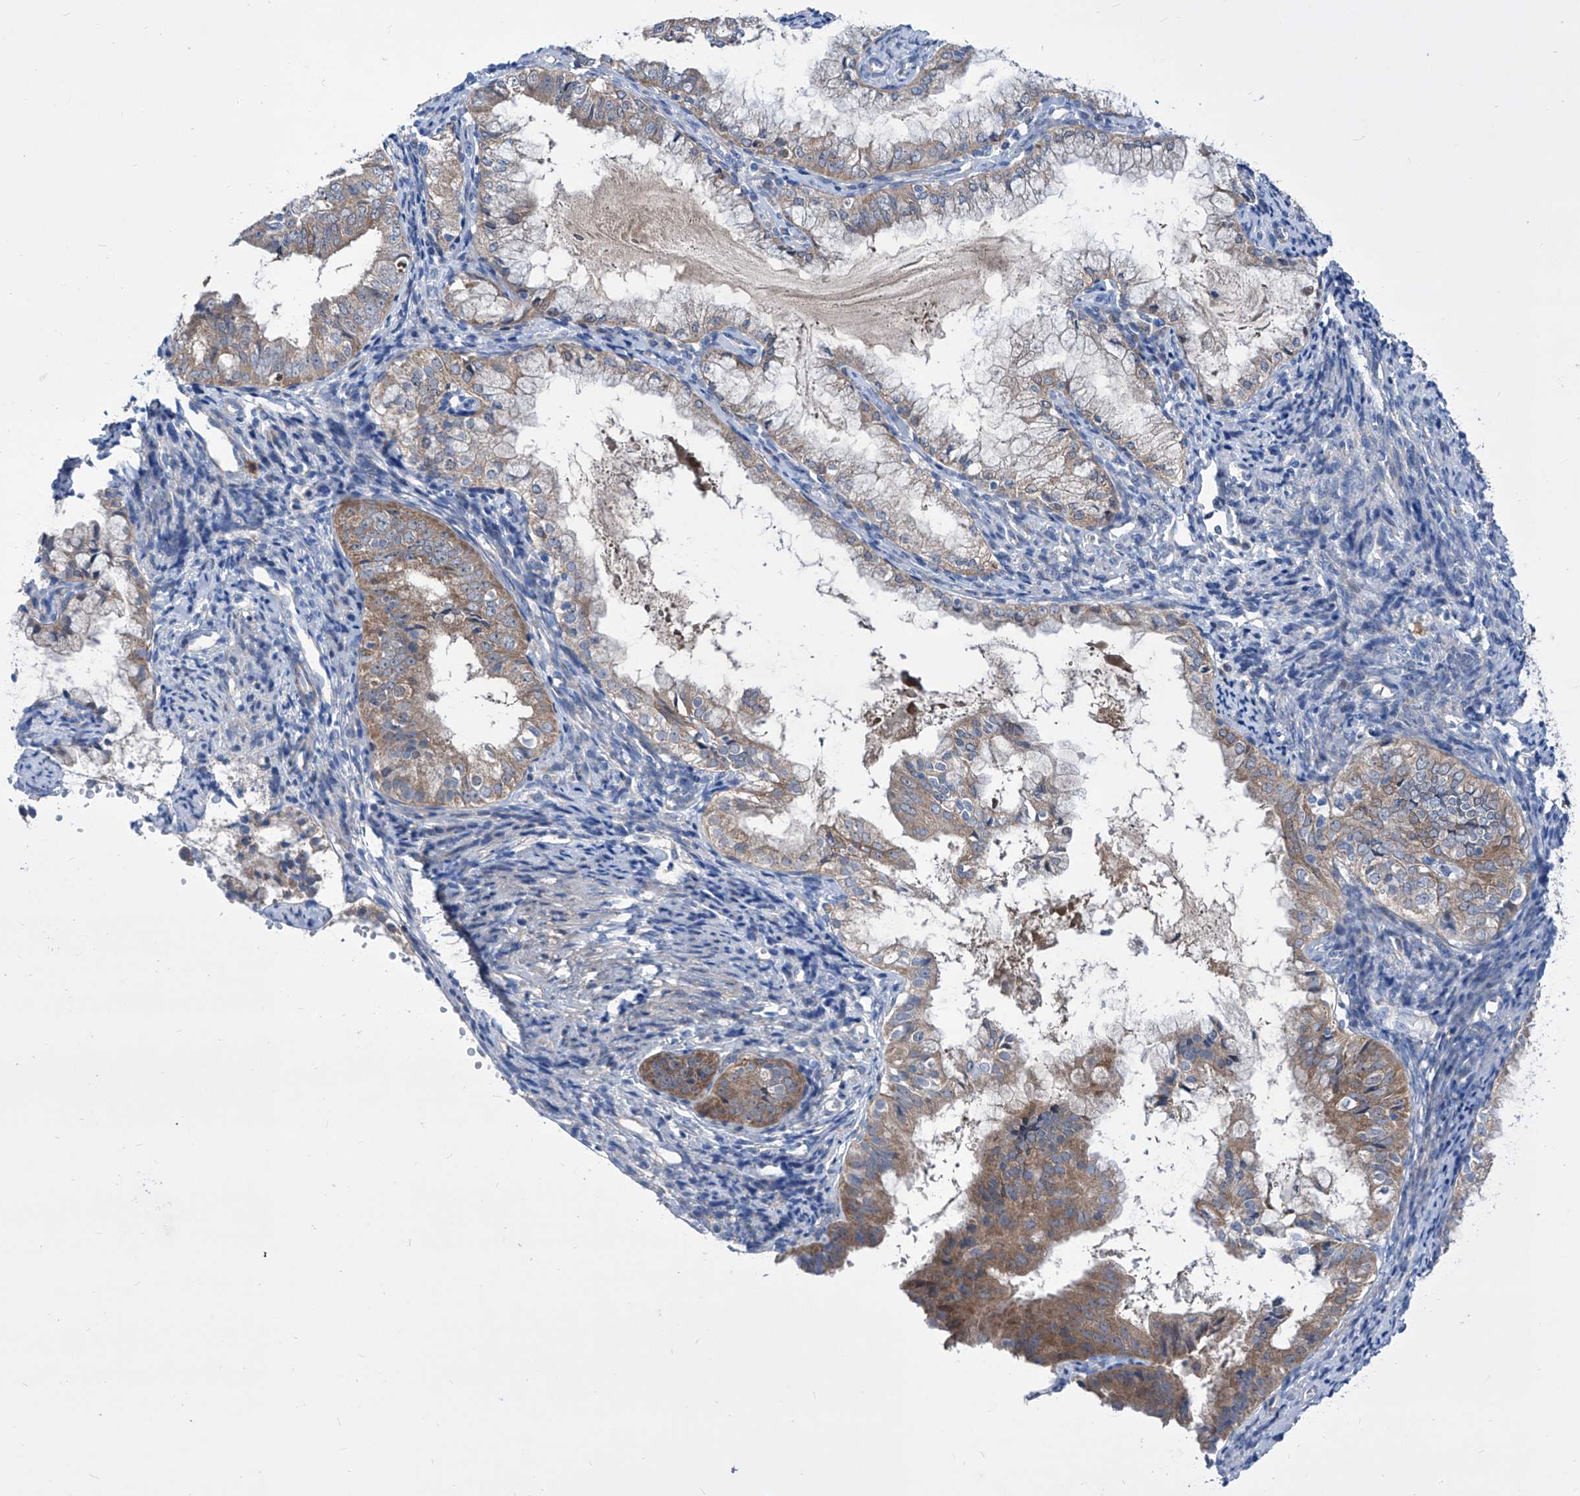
{"staining": {"intensity": "moderate", "quantity": "25%-75%", "location": "cytoplasmic/membranous"}, "tissue": "endometrial cancer", "cell_type": "Tumor cells", "image_type": "cancer", "snomed": [{"axis": "morphology", "description": "Adenocarcinoma, NOS"}, {"axis": "topography", "description": "Endometrium"}], "caption": "Human endometrial cancer stained with a protein marker displays moderate staining in tumor cells.", "gene": "SRBD1", "patient": {"sex": "female", "age": 63}}